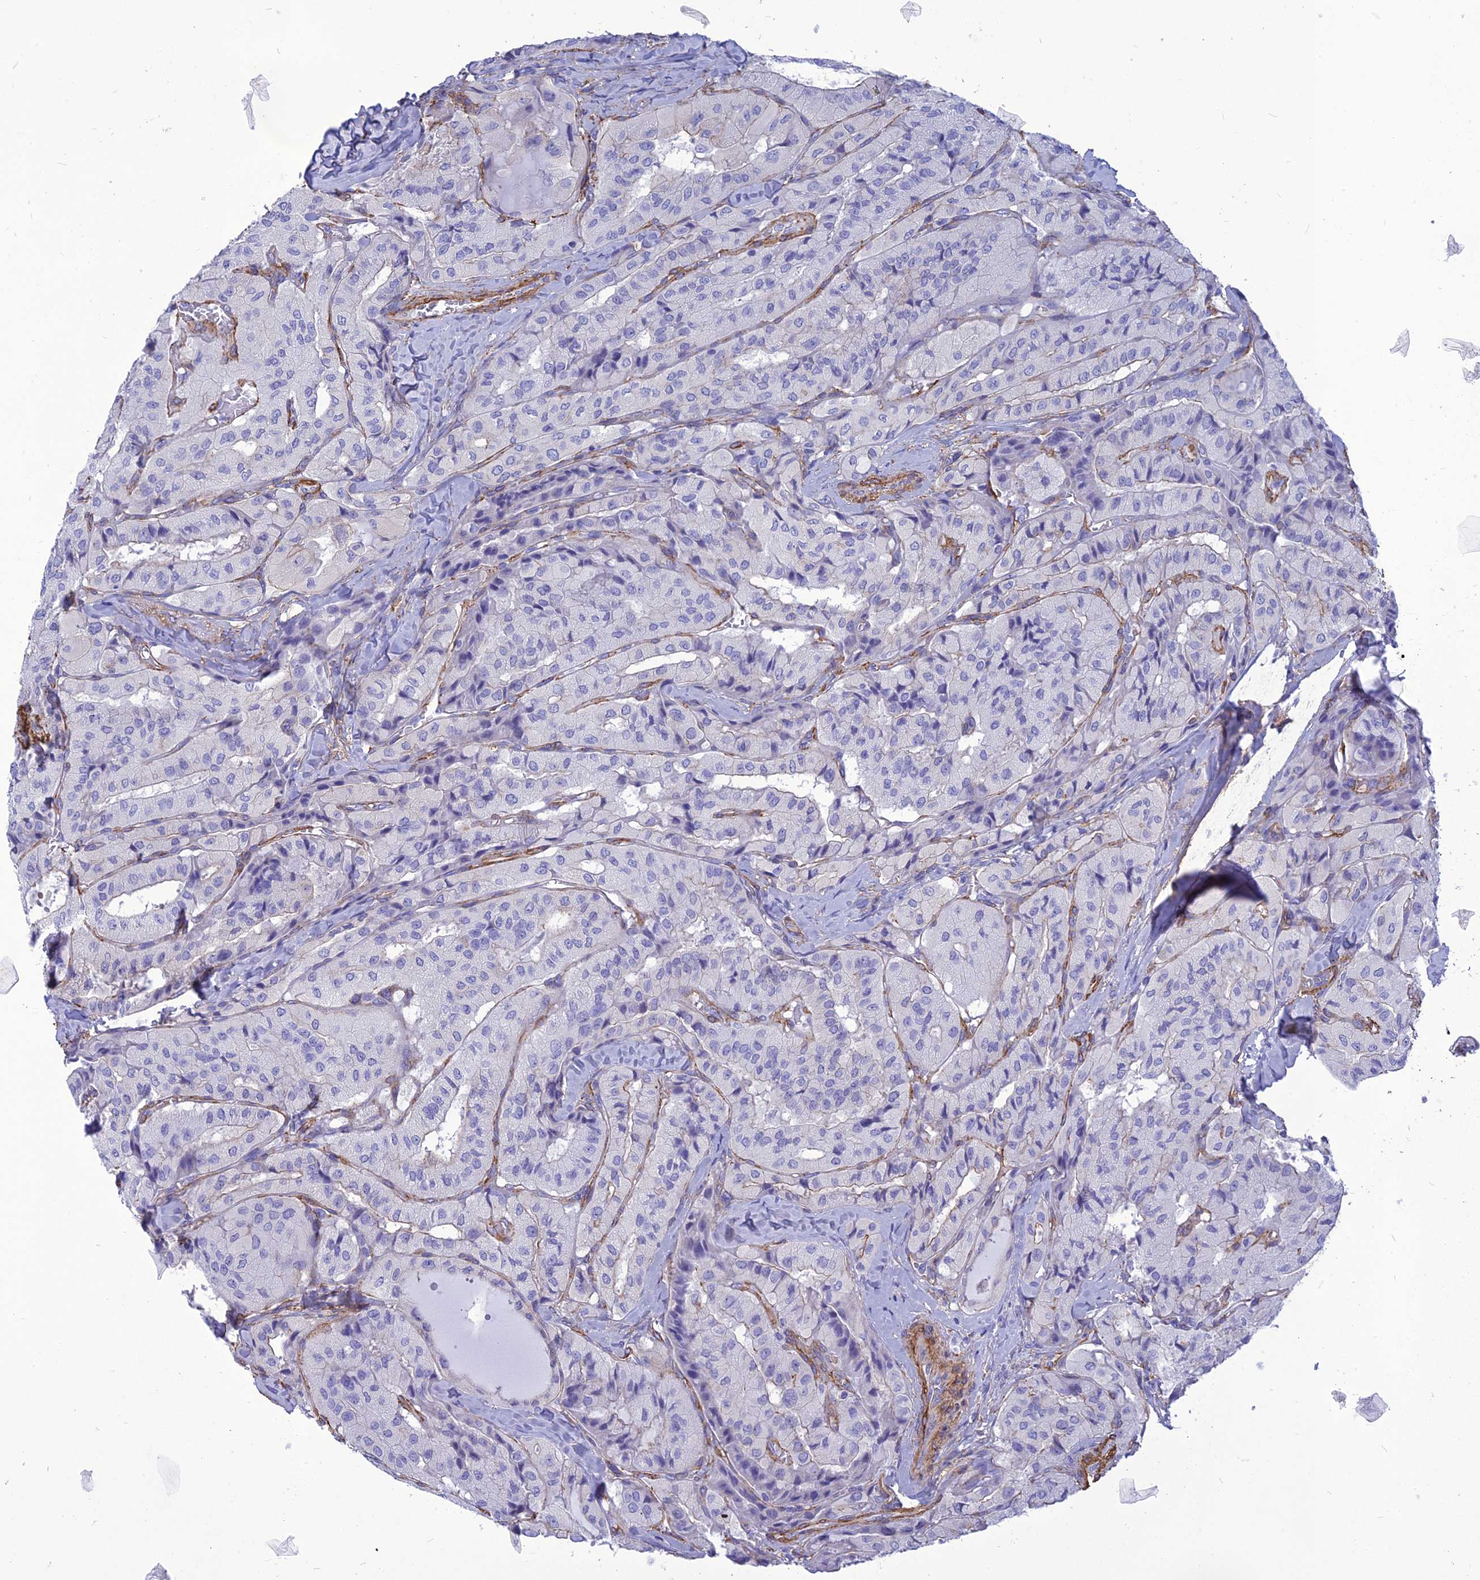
{"staining": {"intensity": "negative", "quantity": "none", "location": "none"}, "tissue": "thyroid cancer", "cell_type": "Tumor cells", "image_type": "cancer", "snomed": [{"axis": "morphology", "description": "Normal tissue, NOS"}, {"axis": "morphology", "description": "Papillary adenocarcinoma, NOS"}, {"axis": "topography", "description": "Thyroid gland"}], "caption": "Immunohistochemical staining of human thyroid papillary adenocarcinoma exhibits no significant positivity in tumor cells.", "gene": "NKD1", "patient": {"sex": "female", "age": 59}}